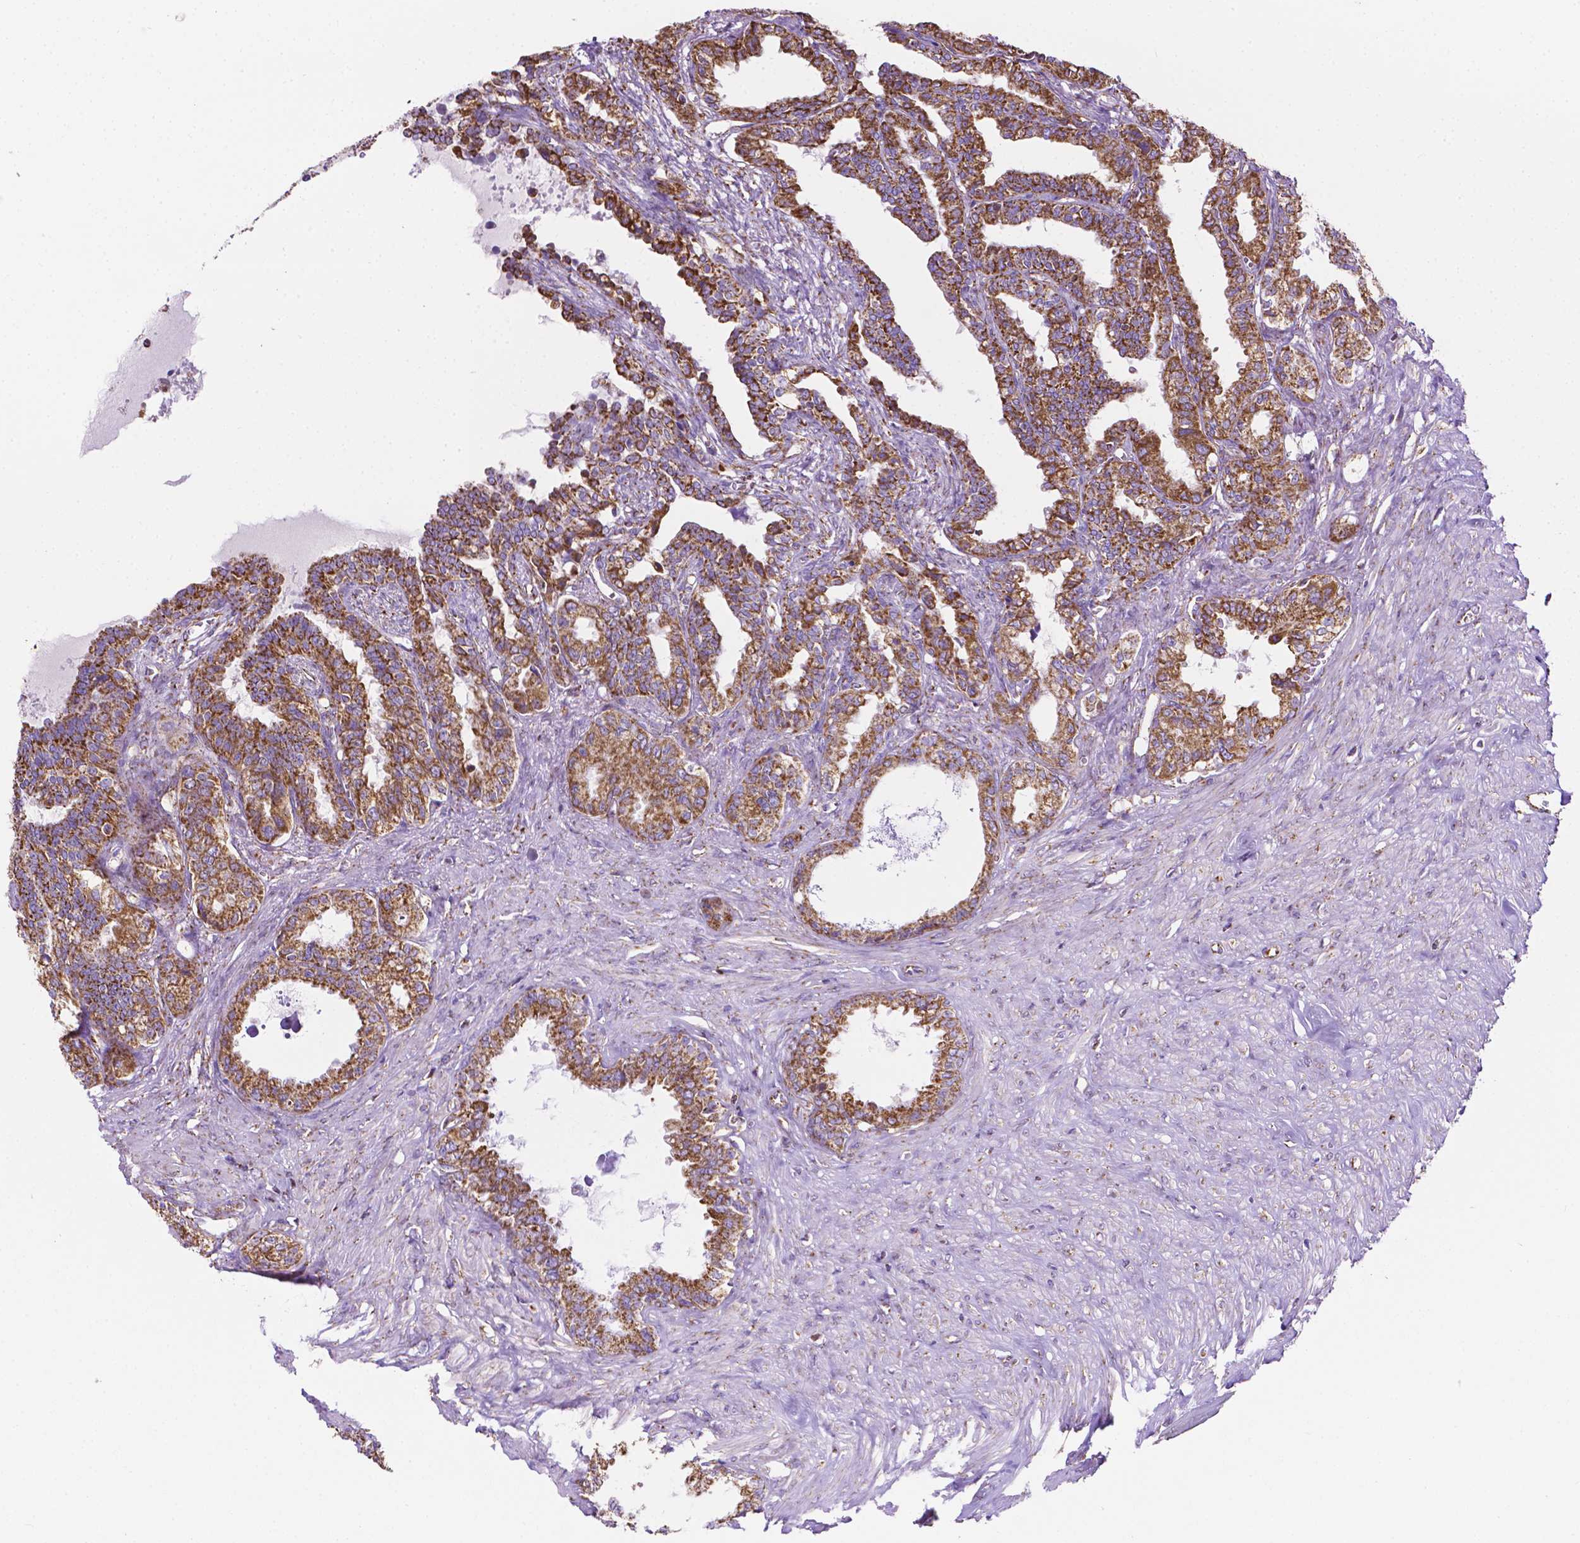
{"staining": {"intensity": "strong", "quantity": ">75%", "location": "cytoplasmic/membranous"}, "tissue": "seminal vesicle", "cell_type": "Glandular cells", "image_type": "normal", "snomed": [{"axis": "morphology", "description": "Normal tissue, NOS"}, {"axis": "morphology", "description": "Urothelial carcinoma, NOS"}, {"axis": "topography", "description": "Urinary bladder"}, {"axis": "topography", "description": "Seminal veicle"}], "caption": "Protein expression by IHC shows strong cytoplasmic/membranous positivity in about >75% of glandular cells in benign seminal vesicle. (DAB (3,3'-diaminobenzidine) IHC, brown staining for protein, blue staining for nuclei).", "gene": "RMDN3", "patient": {"sex": "male", "age": 76}}